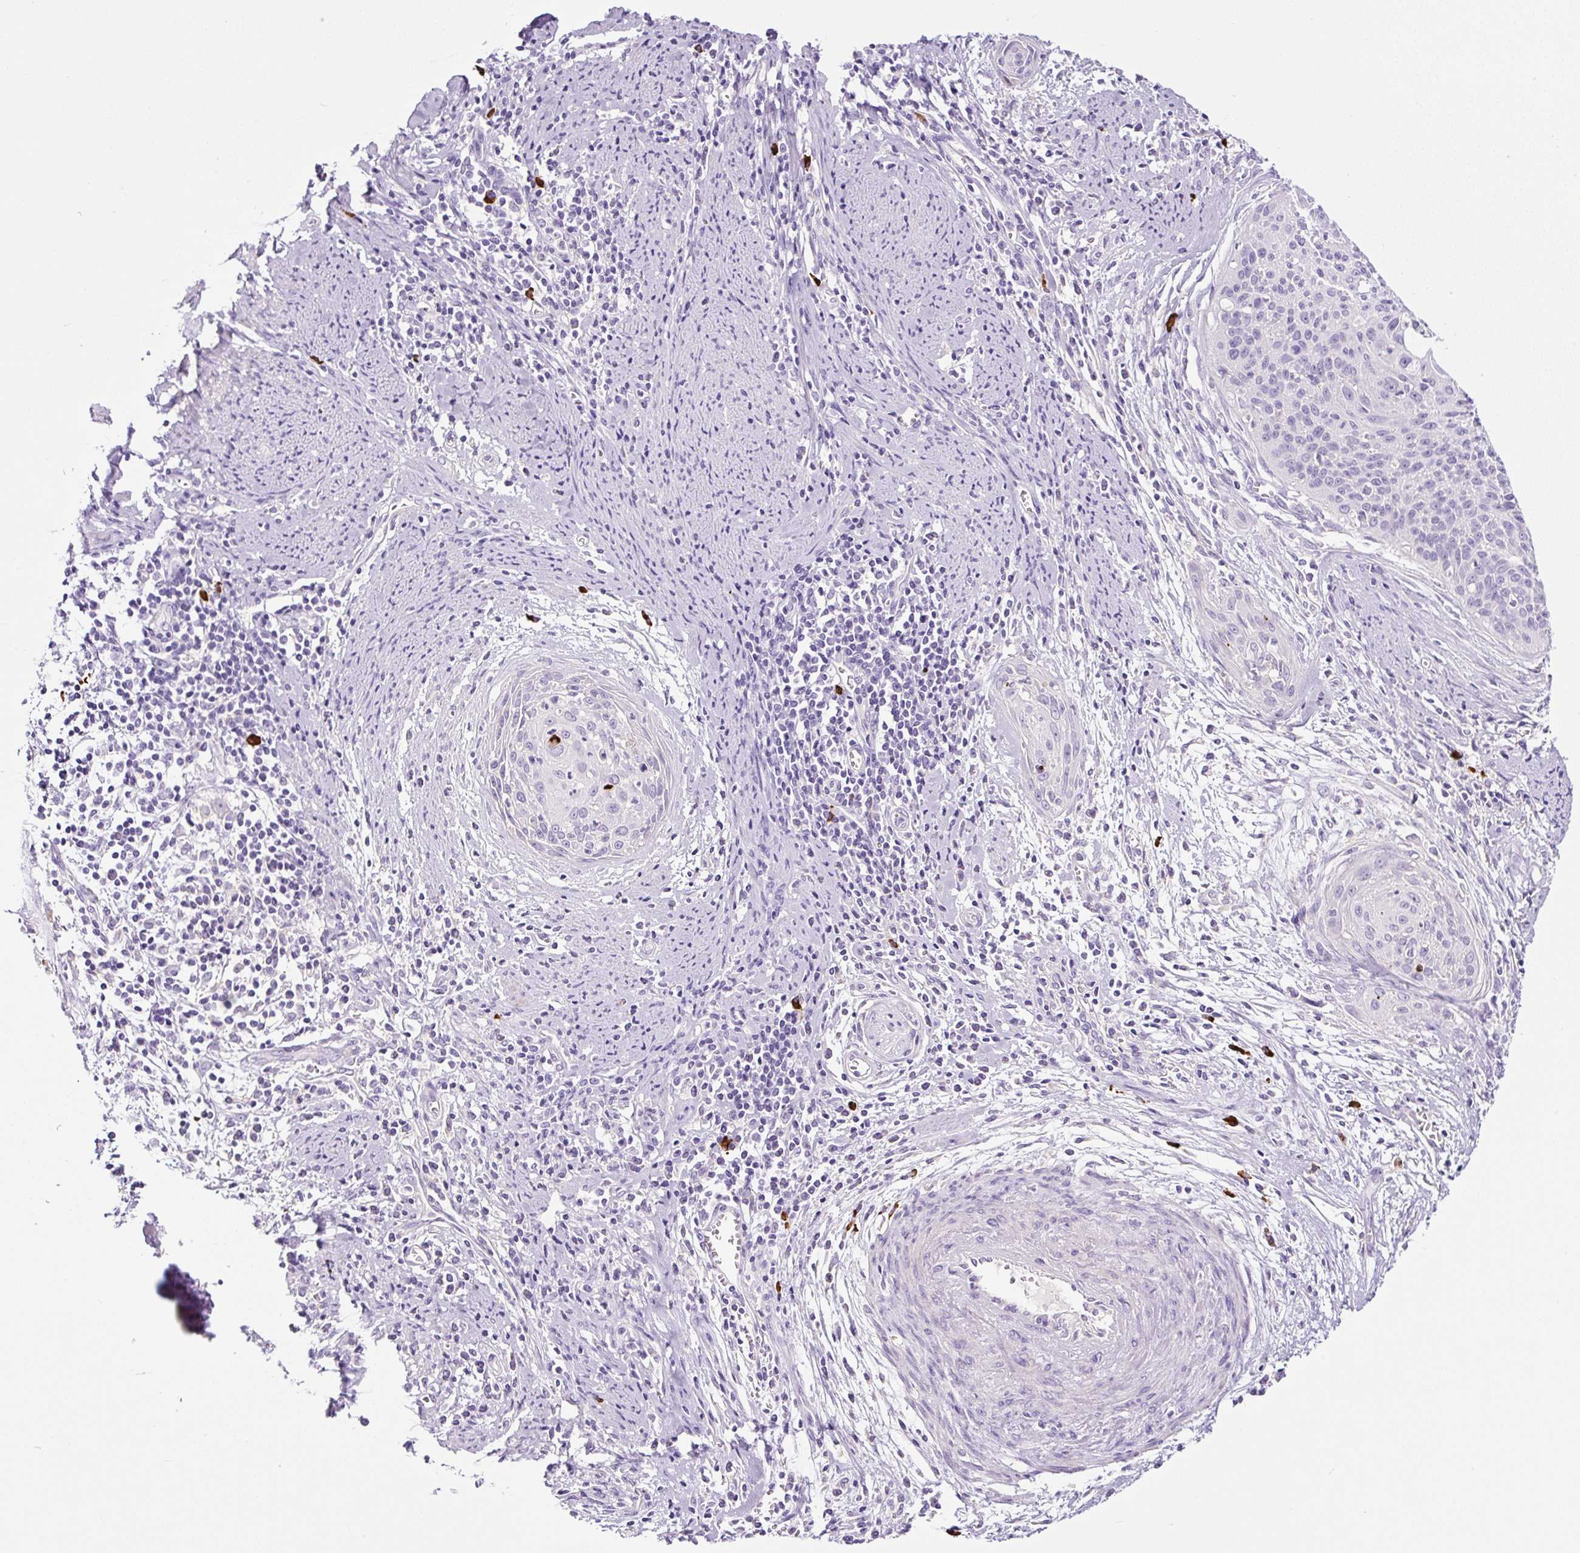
{"staining": {"intensity": "negative", "quantity": "none", "location": "none"}, "tissue": "cervical cancer", "cell_type": "Tumor cells", "image_type": "cancer", "snomed": [{"axis": "morphology", "description": "Squamous cell carcinoma, NOS"}, {"axis": "topography", "description": "Cervix"}], "caption": "Tumor cells show no significant staining in squamous cell carcinoma (cervical). (DAB (3,3'-diaminobenzidine) immunohistochemistry visualized using brightfield microscopy, high magnification).", "gene": "RNF212B", "patient": {"sex": "female", "age": 55}}